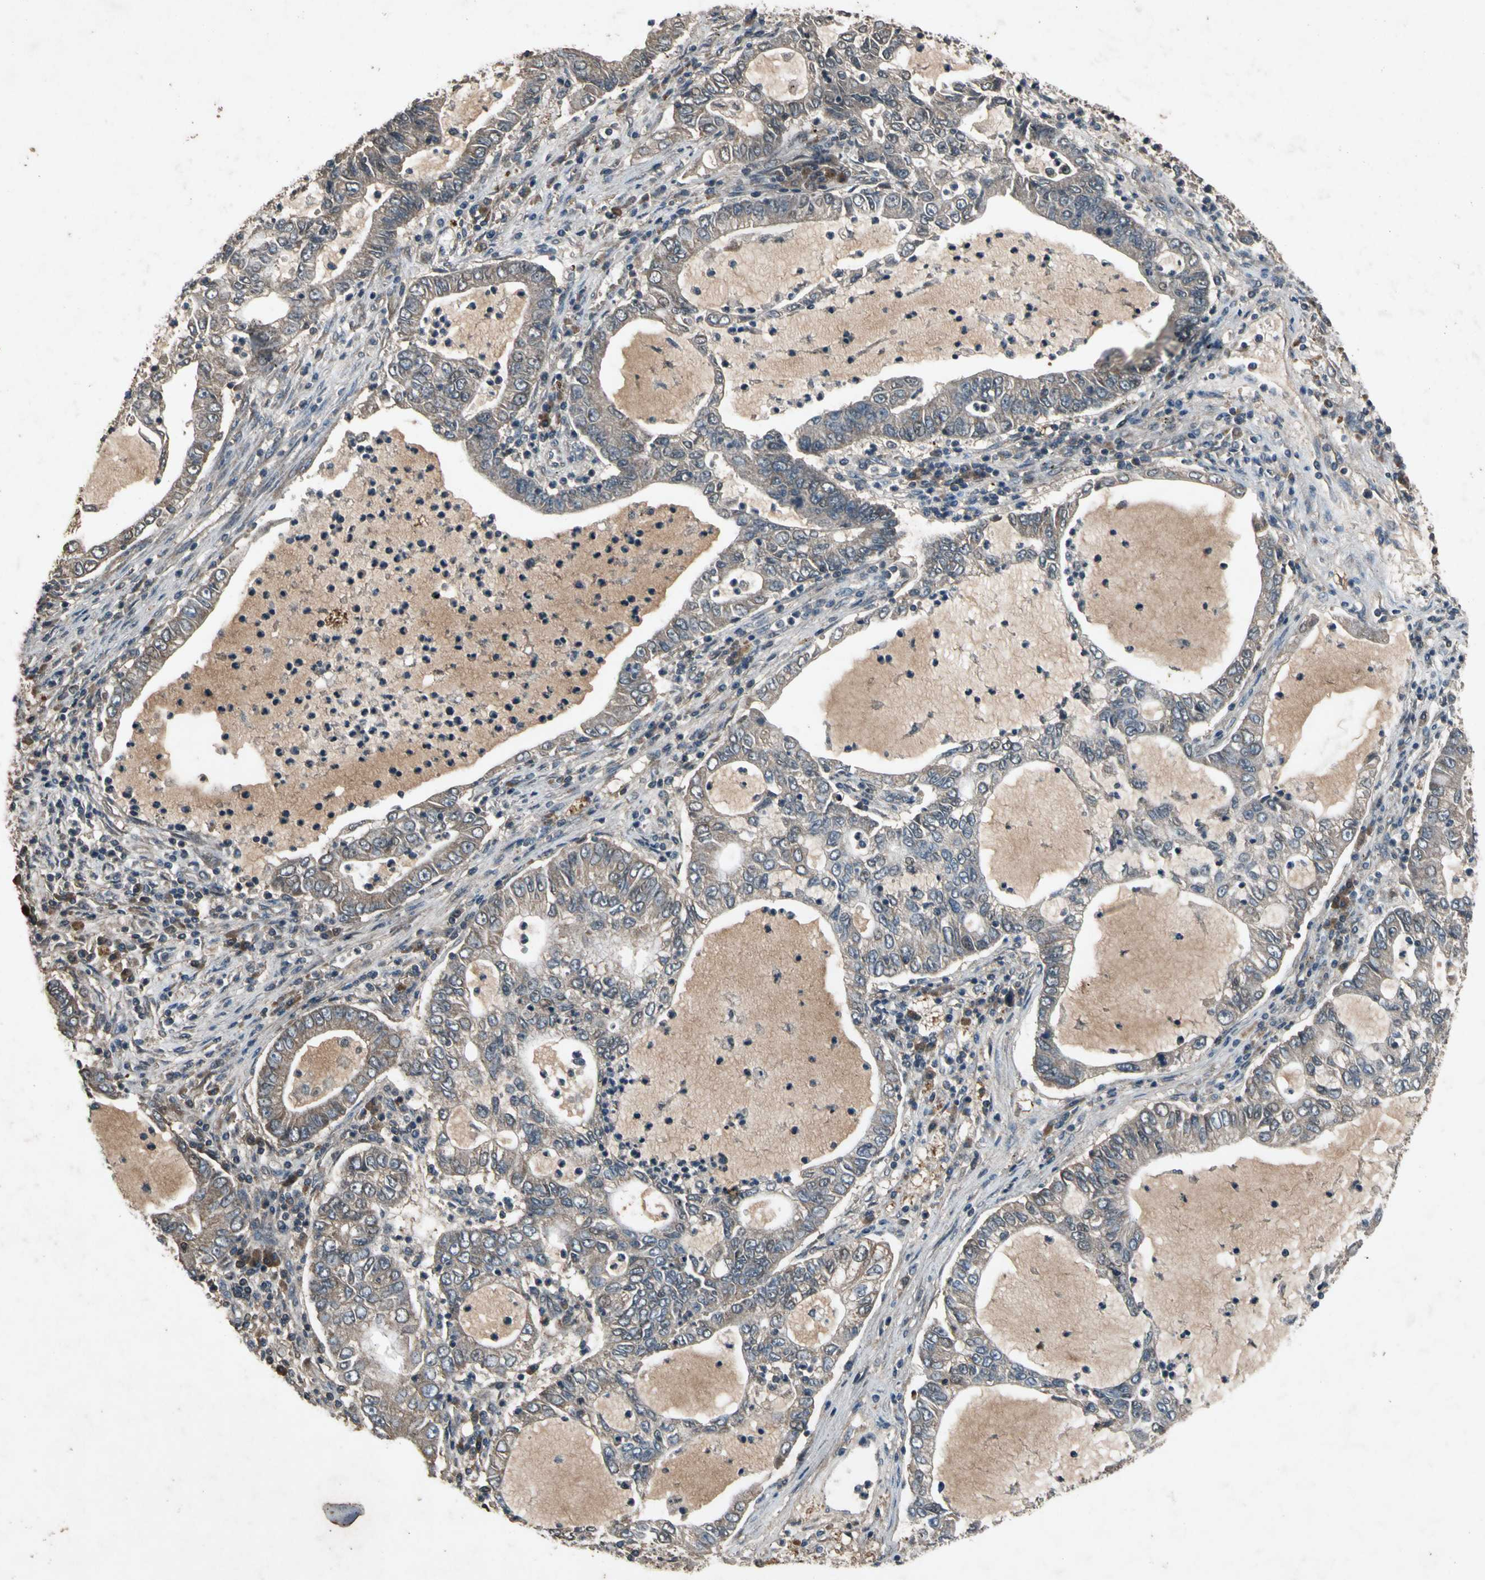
{"staining": {"intensity": "weak", "quantity": ">75%", "location": "cytoplasmic/membranous"}, "tissue": "lung cancer", "cell_type": "Tumor cells", "image_type": "cancer", "snomed": [{"axis": "morphology", "description": "Adenocarcinoma, NOS"}, {"axis": "topography", "description": "Lung"}], "caption": "Immunohistochemistry micrograph of human adenocarcinoma (lung) stained for a protein (brown), which demonstrates low levels of weak cytoplasmic/membranous positivity in approximately >75% of tumor cells.", "gene": "GPLD1", "patient": {"sex": "female", "age": 51}}